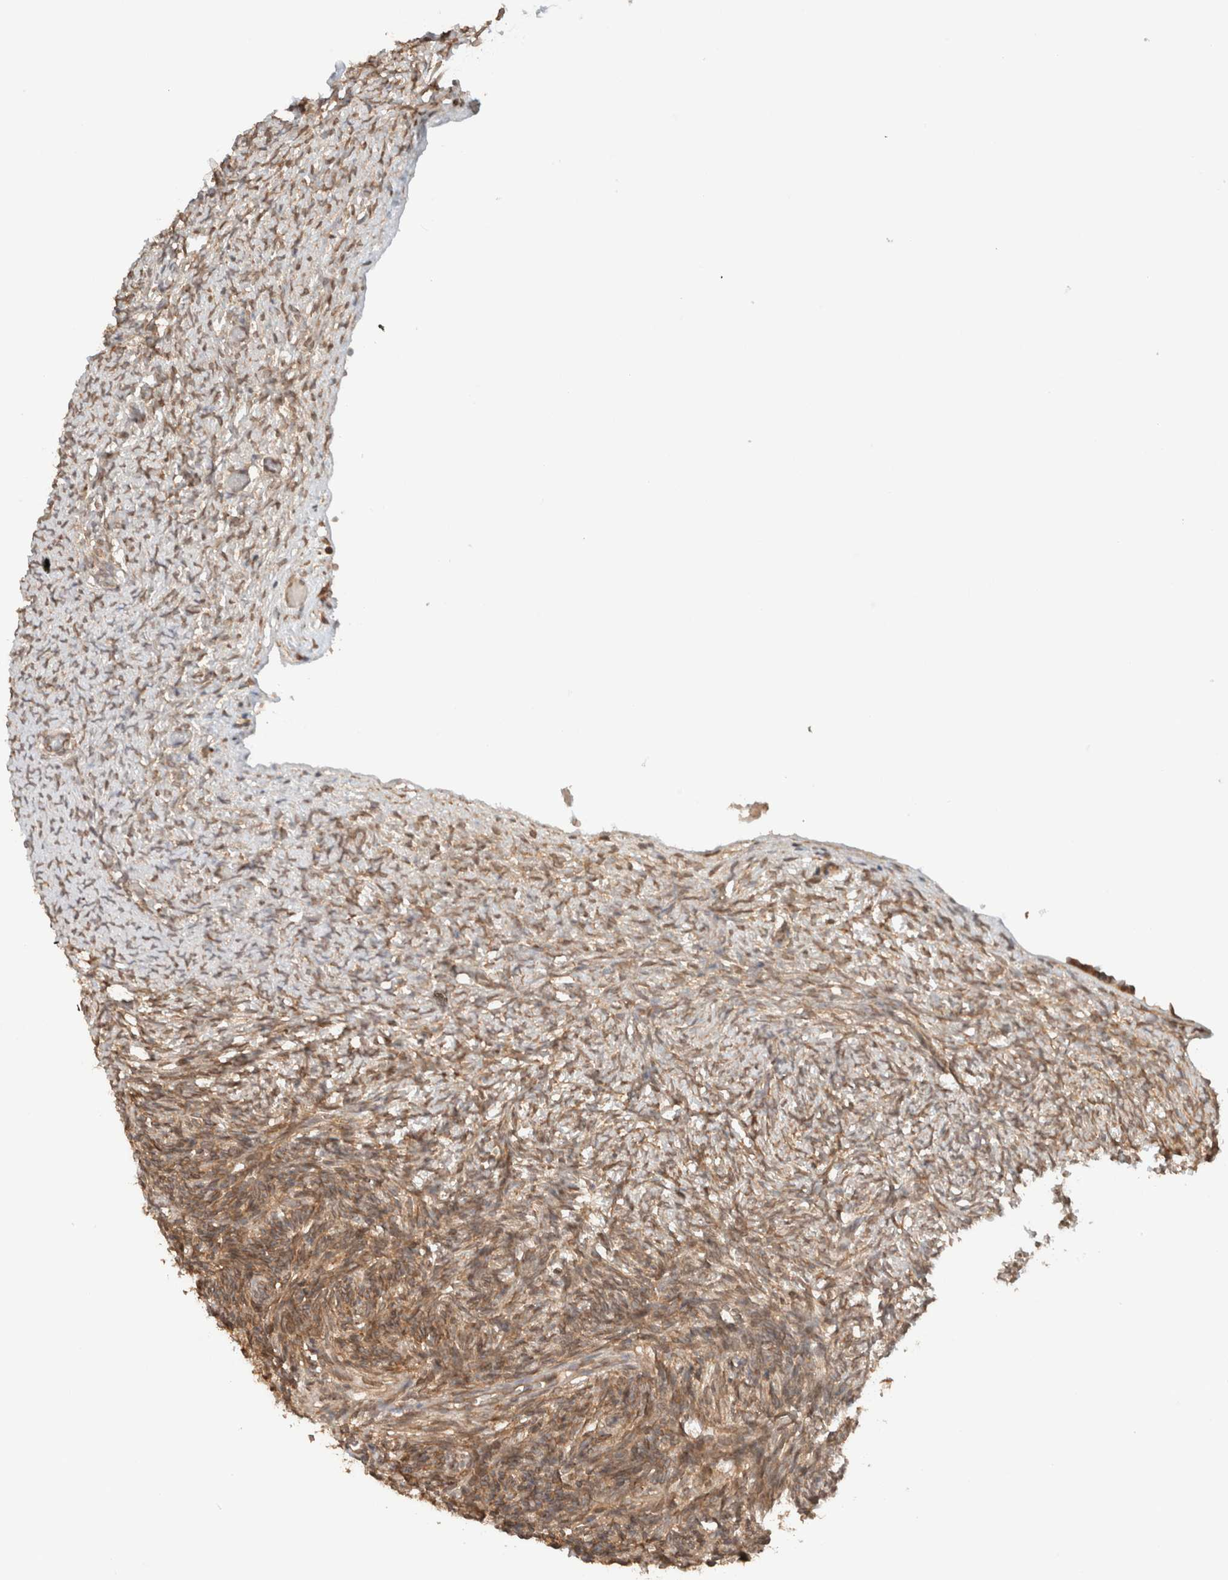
{"staining": {"intensity": "moderate", "quantity": ">75%", "location": "cytoplasmic/membranous"}, "tissue": "ovary", "cell_type": "Ovarian stroma cells", "image_type": "normal", "snomed": [{"axis": "morphology", "description": "Normal tissue, NOS"}, {"axis": "topography", "description": "Ovary"}], "caption": "Protein expression analysis of normal ovary exhibits moderate cytoplasmic/membranous positivity in about >75% of ovarian stroma cells.", "gene": "ARFGEF2", "patient": {"sex": "female", "age": 34}}